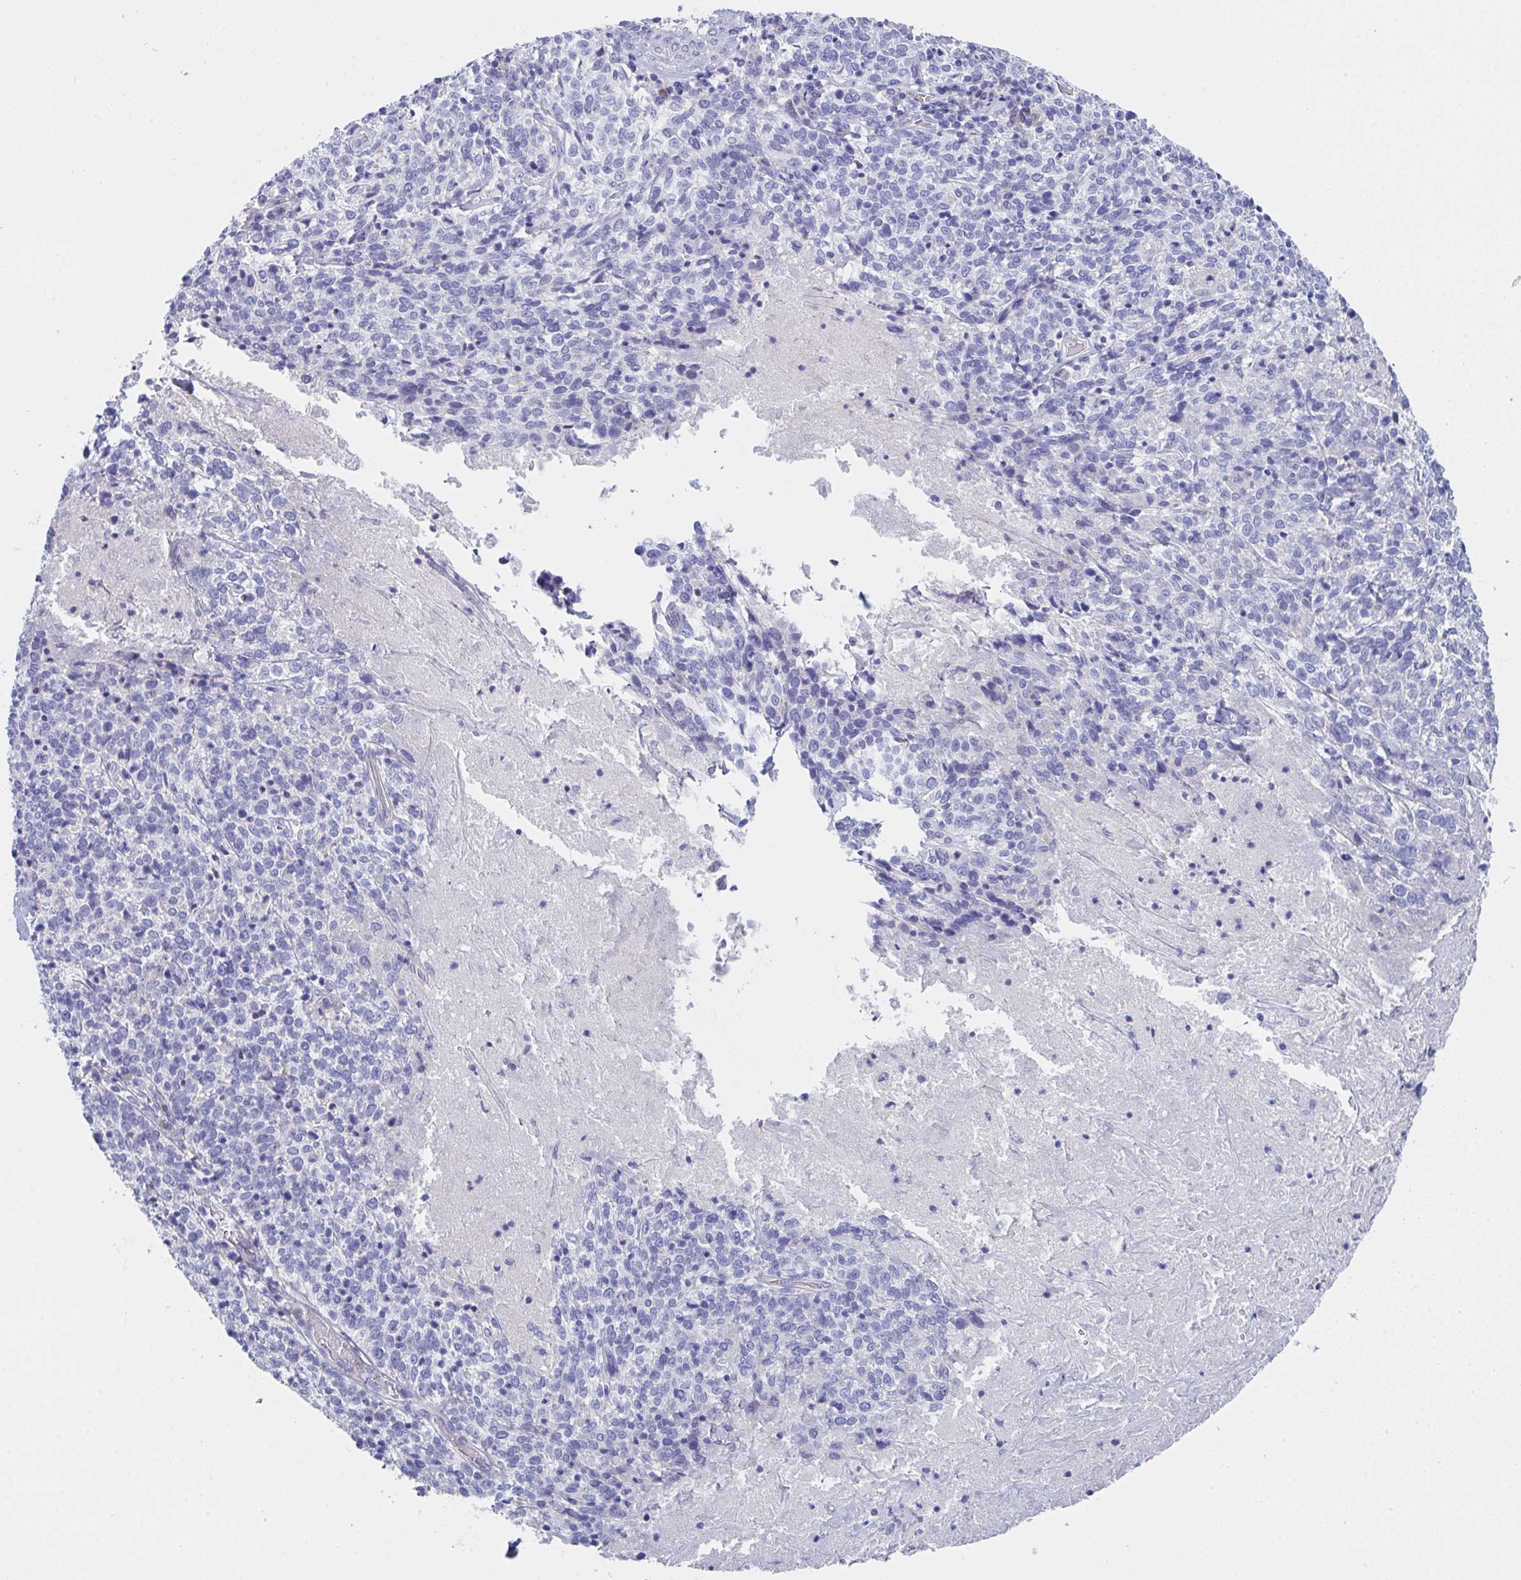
{"staining": {"intensity": "negative", "quantity": "none", "location": "none"}, "tissue": "cervical cancer", "cell_type": "Tumor cells", "image_type": "cancer", "snomed": [{"axis": "morphology", "description": "Squamous cell carcinoma, NOS"}, {"axis": "topography", "description": "Cervix"}], "caption": "This is an immunohistochemistry (IHC) micrograph of human cervical cancer (squamous cell carcinoma). There is no staining in tumor cells.", "gene": "FBXO47", "patient": {"sex": "female", "age": 46}}